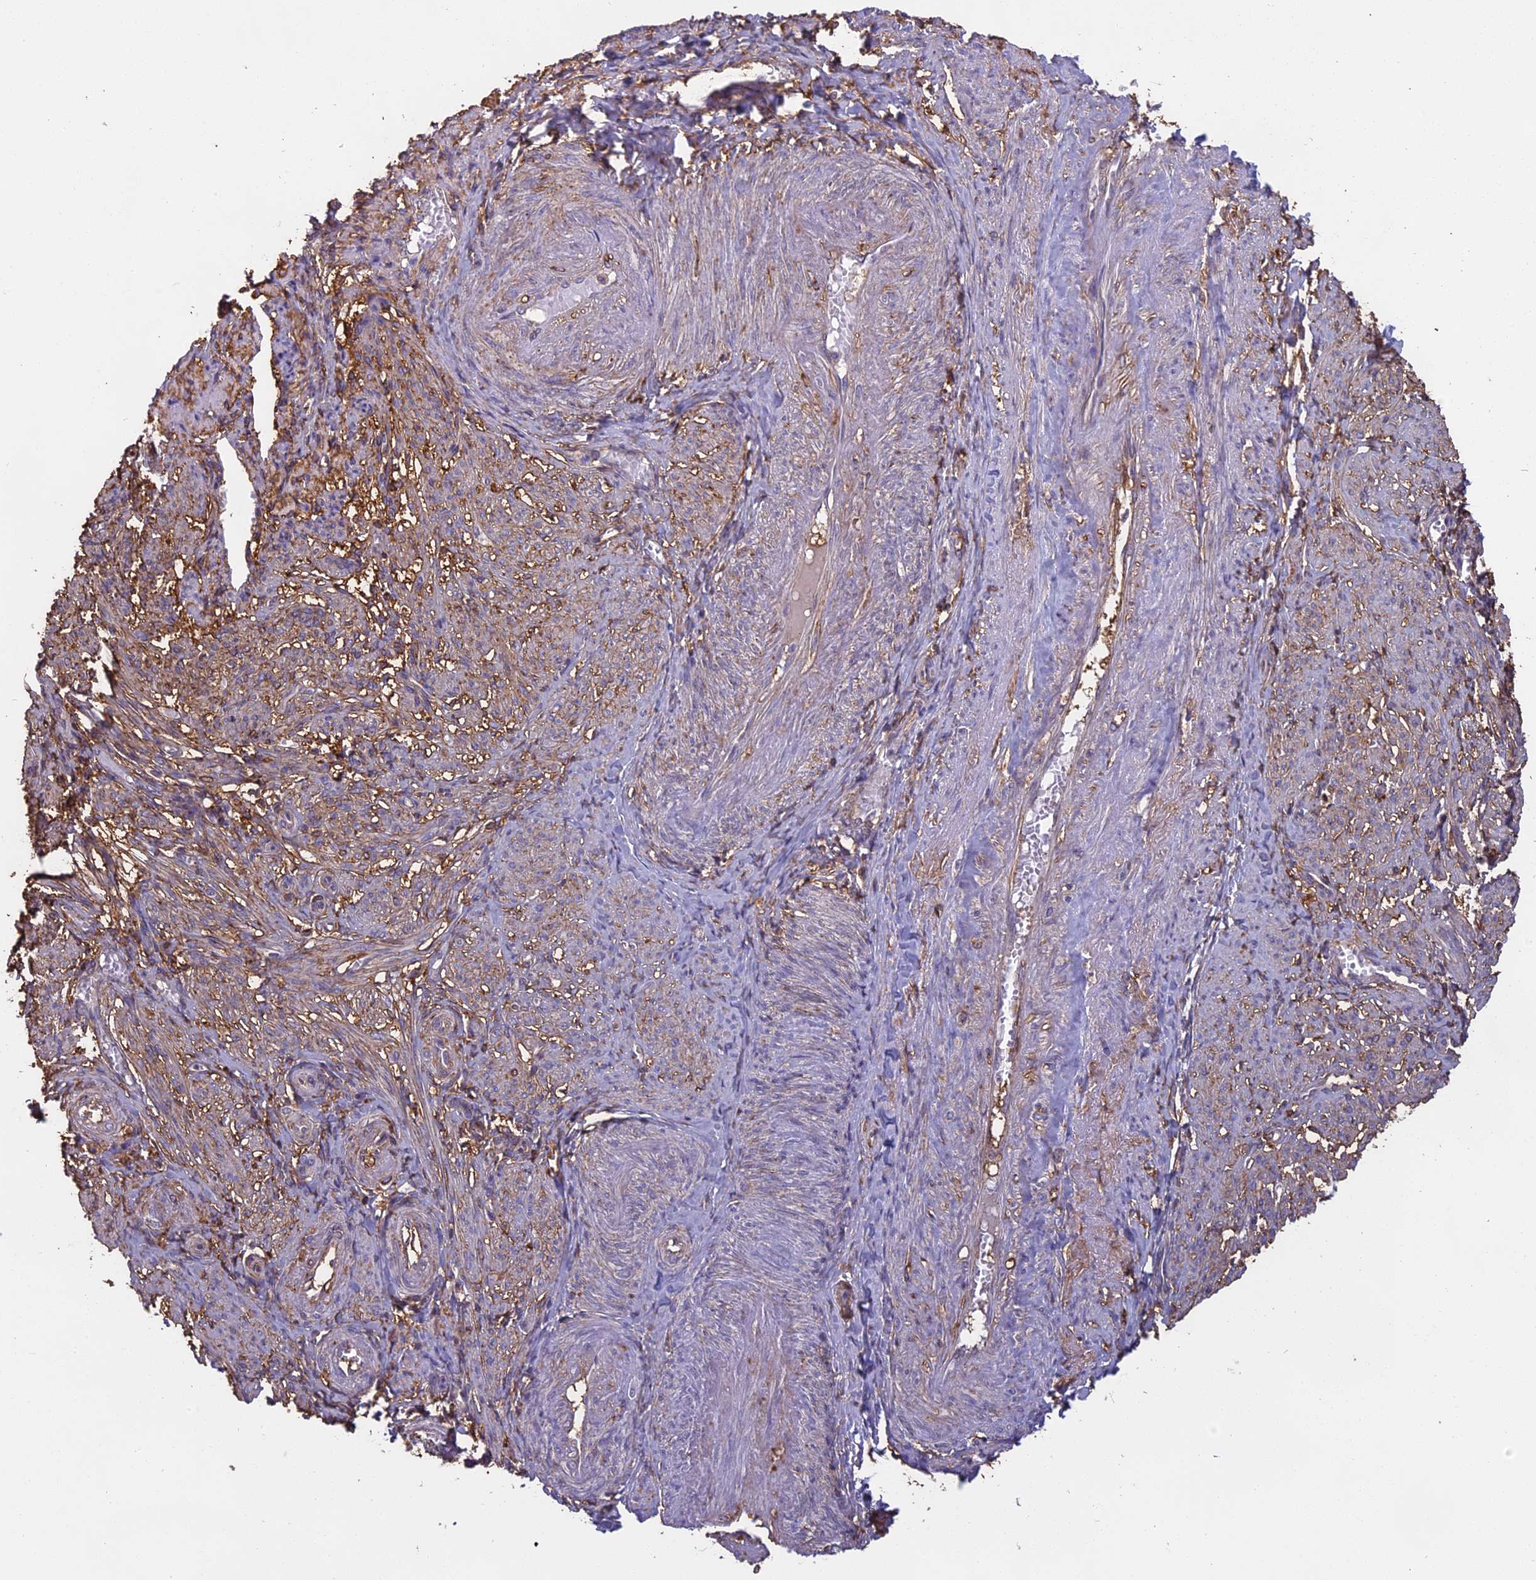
{"staining": {"intensity": "weak", "quantity": "25%-75%", "location": "cytoplasmic/membranous"}, "tissue": "smooth muscle", "cell_type": "Smooth muscle cells", "image_type": "normal", "snomed": [{"axis": "morphology", "description": "Normal tissue, NOS"}, {"axis": "topography", "description": "Smooth muscle"}], "caption": "Immunohistochemical staining of normal smooth muscle reveals weak cytoplasmic/membranous protein staining in approximately 25%-75% of smooth muscle cells.", "gene": "TMEM255B", "patient": {"sex": "female", "age": 39}}